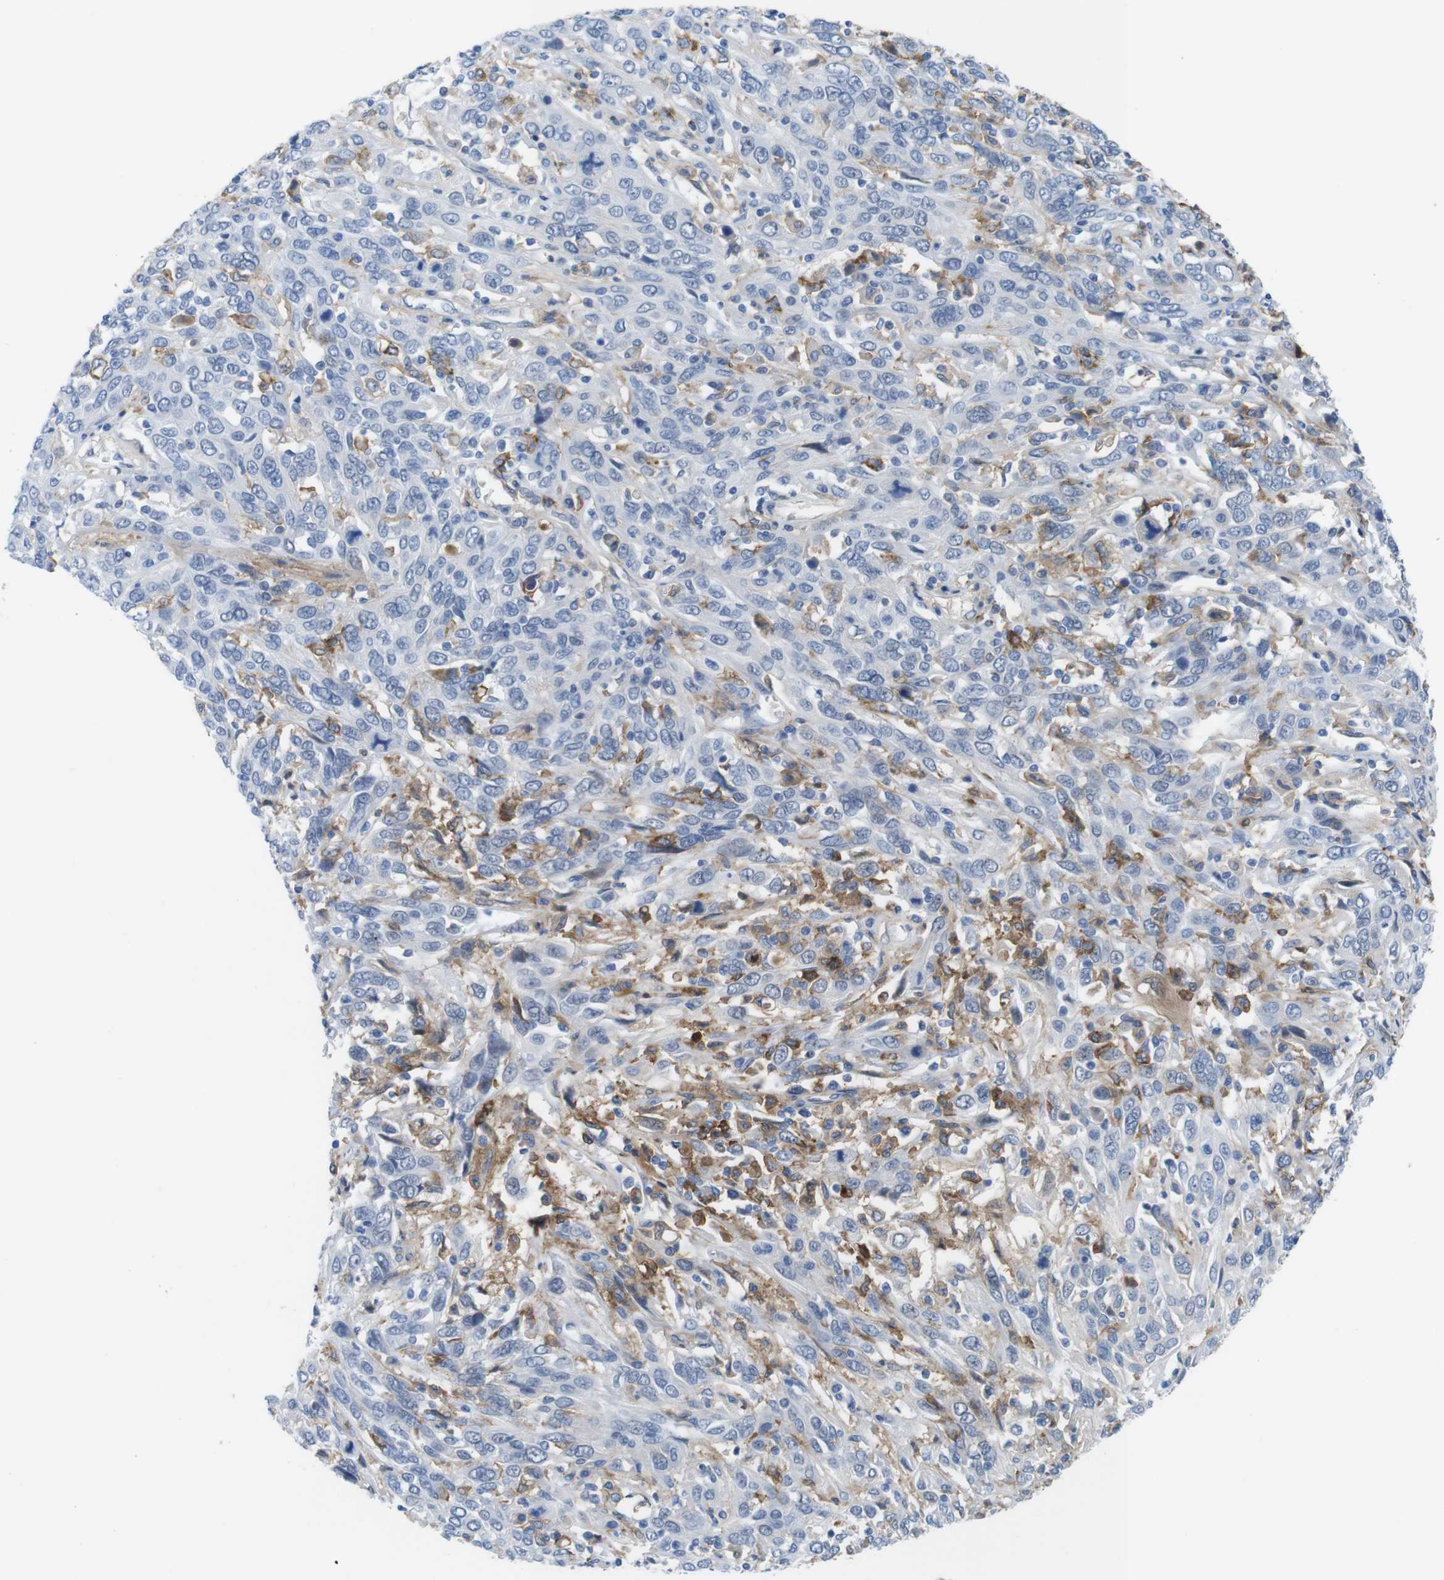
{"staining": {"intensity": "negative", "quantity": "none", "location": "none"}, "tissue": "cervical cancer", "cell_type": "Tumor cells", "image_type": "cancer", "snomed": [{"axis": "morphology", "description": "Squamous cell carcinoma, NOS"}, {"axis": "topography", "description": "Cervix"}], "caption": "IHC histopathology image of squamous cell carcinoma (cervical) stained for a protein (brown), which shows no staining in tumor cells. Brightfield microscopy of immunohistochemistry stained with DAB (3,3'-diaminobenzidine) (brown) and hematoxylin (blue), captured at high magnification.", "gene": "CD300C", "patient": {"sex": "female", "age": 46}}